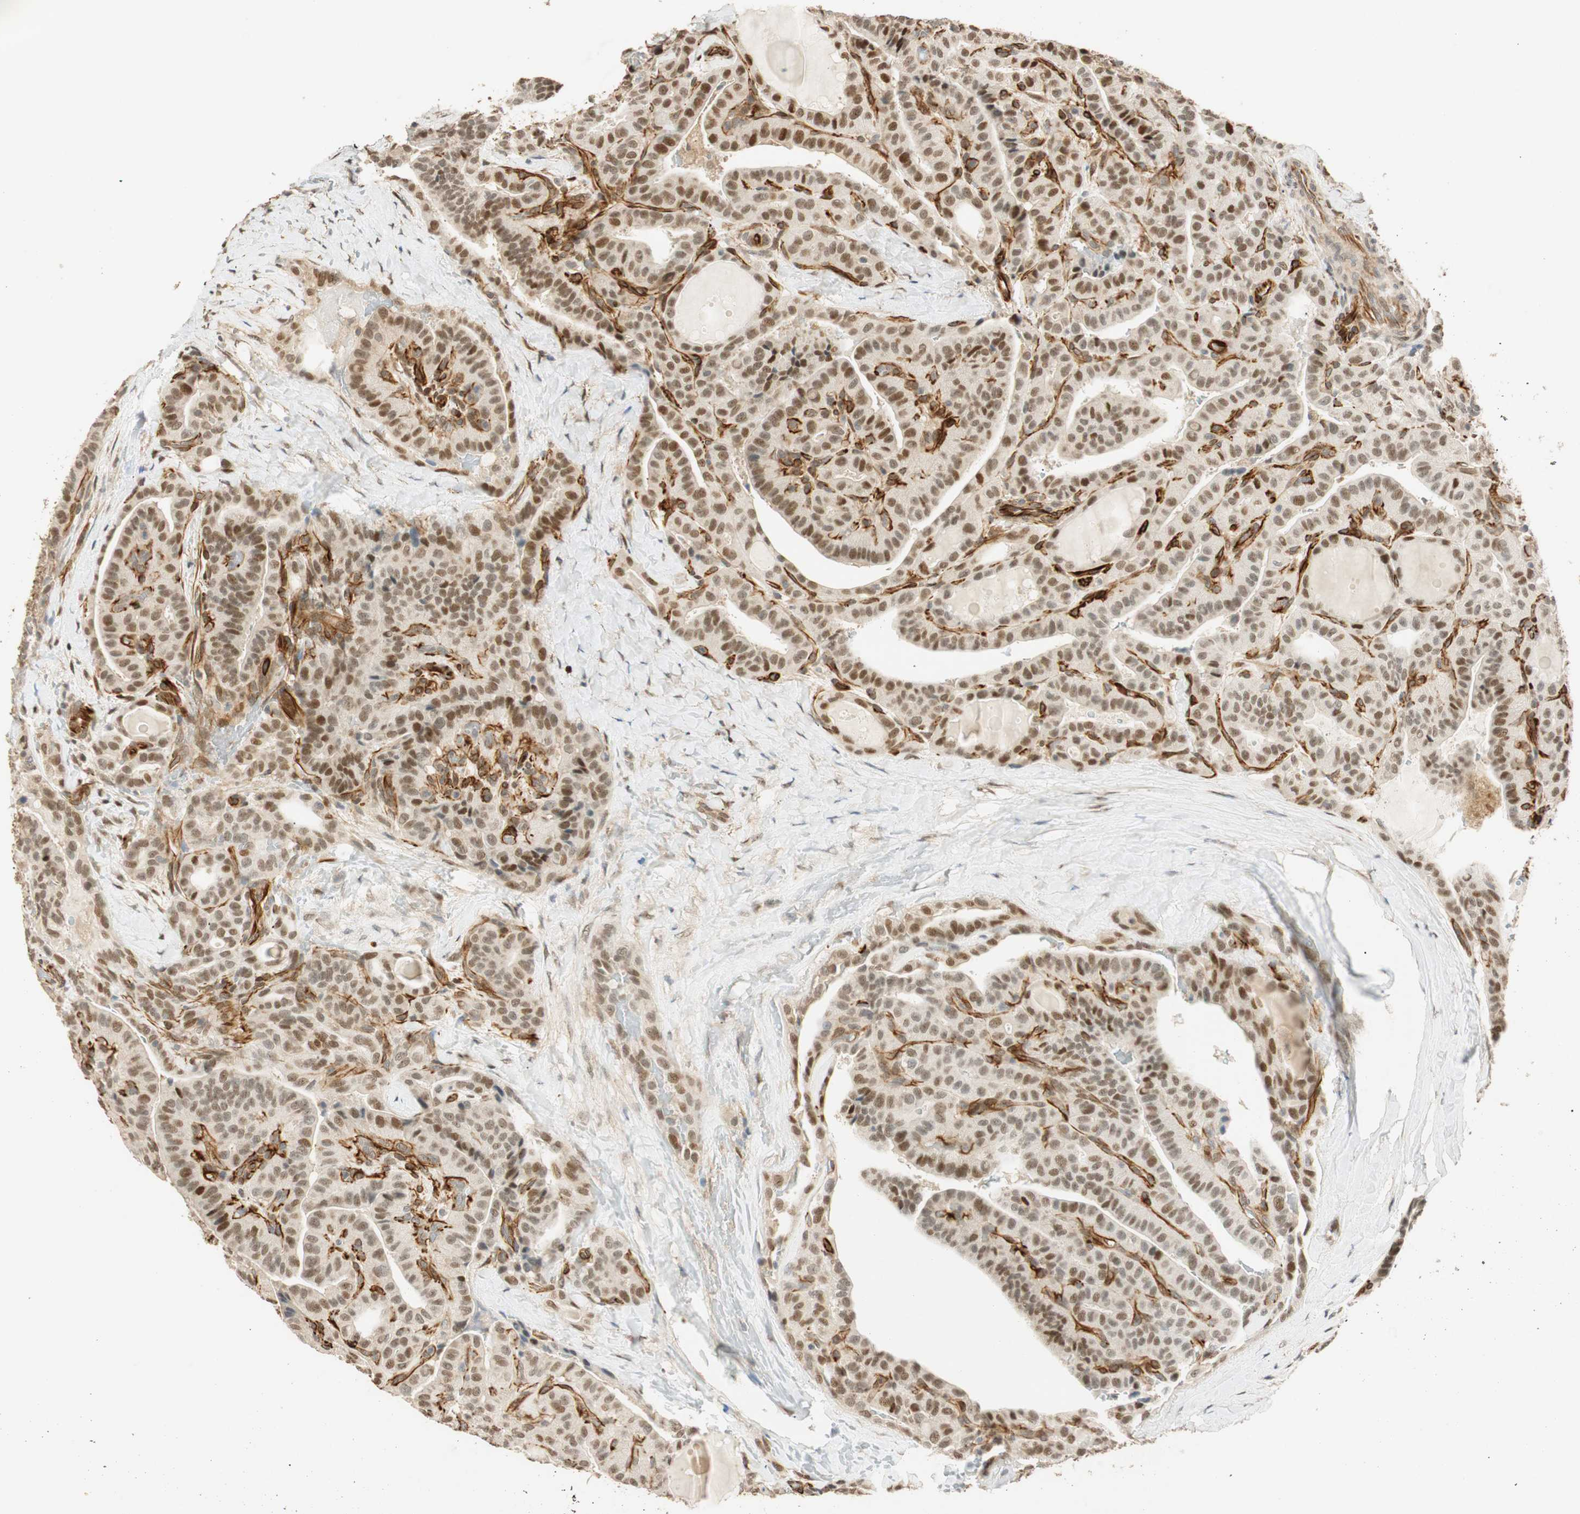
{"staining": {"intensity": "weak", "quantity": ">75%", "location": "cytoplasmic/membranous,nuclear"}, "tissue": "thyroid cancer", "cell_type": "Tumor cells", "image_type": "cancer", "snomed": [{"axis": "morphology", "description": "Papillary adenocarcinoma, NOS"}, {"axis": "topography", "description": "Thyroid gland"}], "caption": "A brown stain labels weak cytoplasmic/membranous and nuclear positivity of a protein in human papillary adenocarcinoma (thyroid) tumor cells. Immunohistochemistry (ihc) stains the protein in brown and the nuclei are stained blue.", "gene": "NES", "patient": {"sex": "male", "age": 77}}